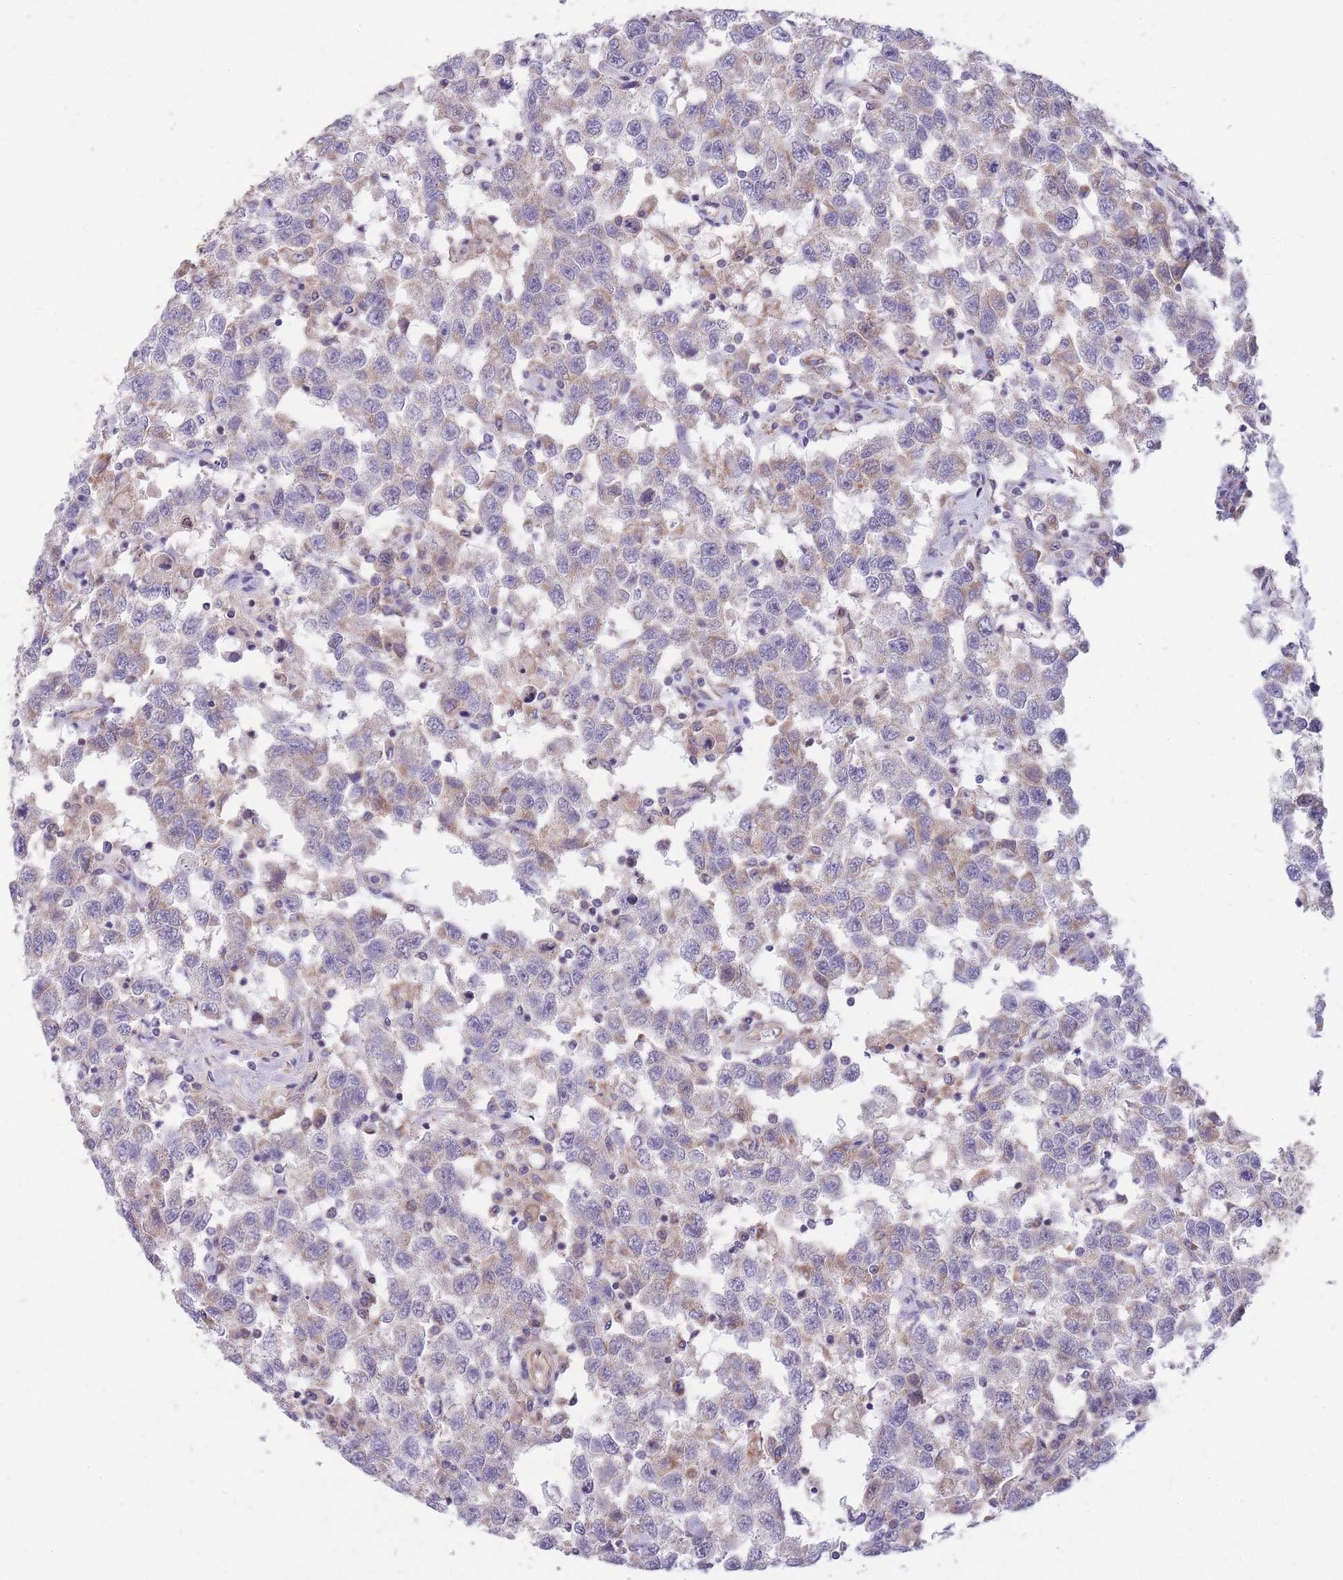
{"staining": {"intensity": "weak", "quantity": "<25%", "location": "cytoplasmic/membranous"}, "tissue": "testis cancer", "cell_type": "Tumor cells", "image_type": "cancer", "snomed": [{"axis": "morphology", "description": "Seminoma, NOS"}, {"axis": "topography", "description": "Testis"}], "caption": "Immunohistochemistry histopathology image of neoplastic tissue: human seminoma (testis) stained with DAB (3,3'-diaminobenzidine) exhibits no significant protein staining in tumor cells. Nuclei are stained in blue.", "gene": "MRPS9", "patient": {"sex": "male", "age": 41}}